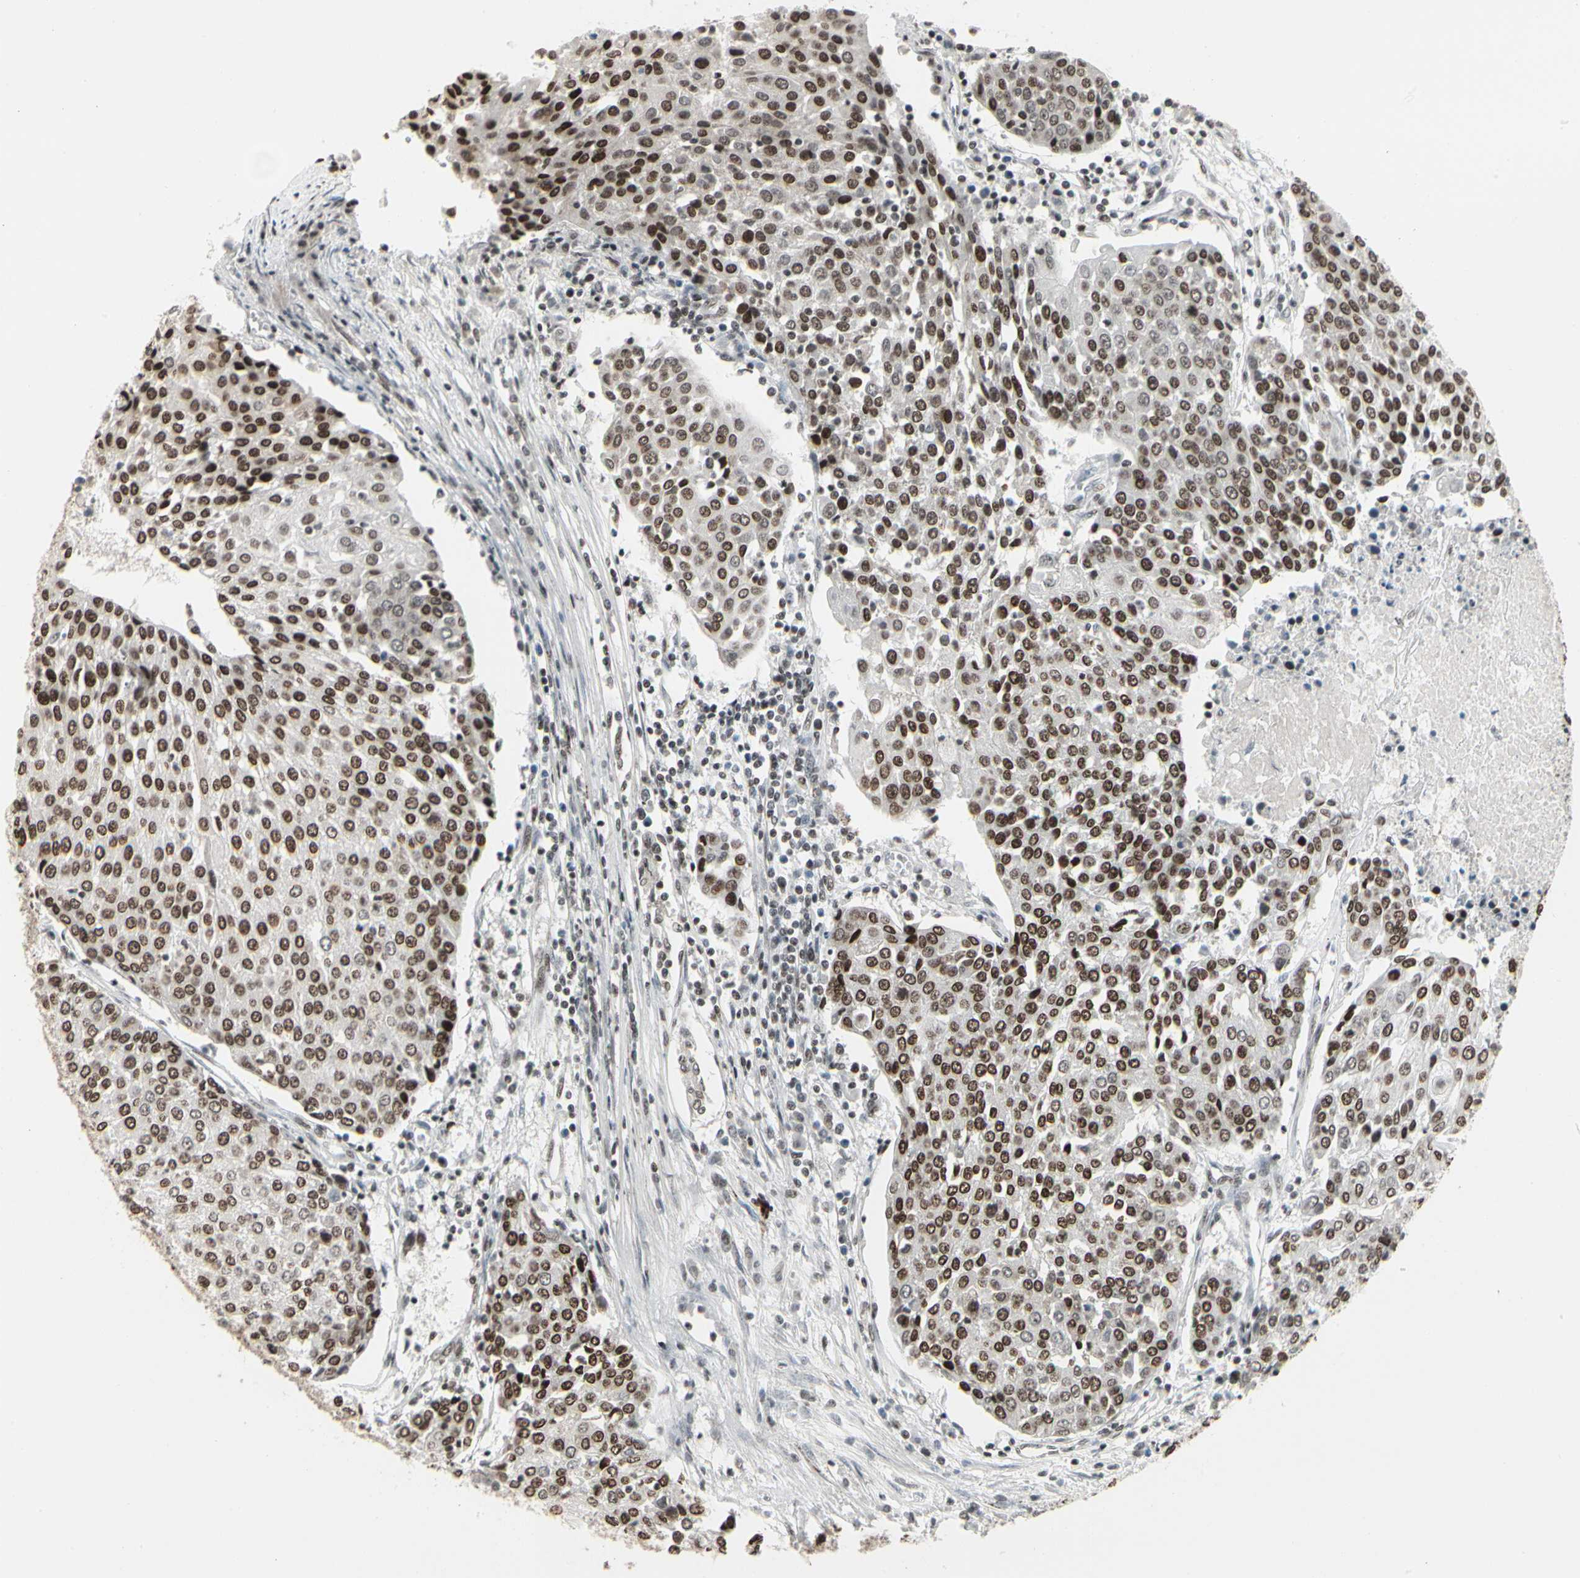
{"staining": {"intensity": "strong", "quantity": ">75%", "location": "nuclear"}, "tissue": "urothelial cancer", "cell_type": "Tumor cells", "image_type": "cancer", "snomed": [{"axis": "morphology", "description": "Urothelial carcinoma, High grade"}, {"axis": "topography", "description": "Urinary bladder"}], "caption": "This image displays immunohistochemistry (IHC) staining of urothelial carcinoma (high-grade), with high strong nuclear expression in approximately >75% of tumor cells.", "gene": "HMG20A", "patient": {"sex": "female", "age": 85}}